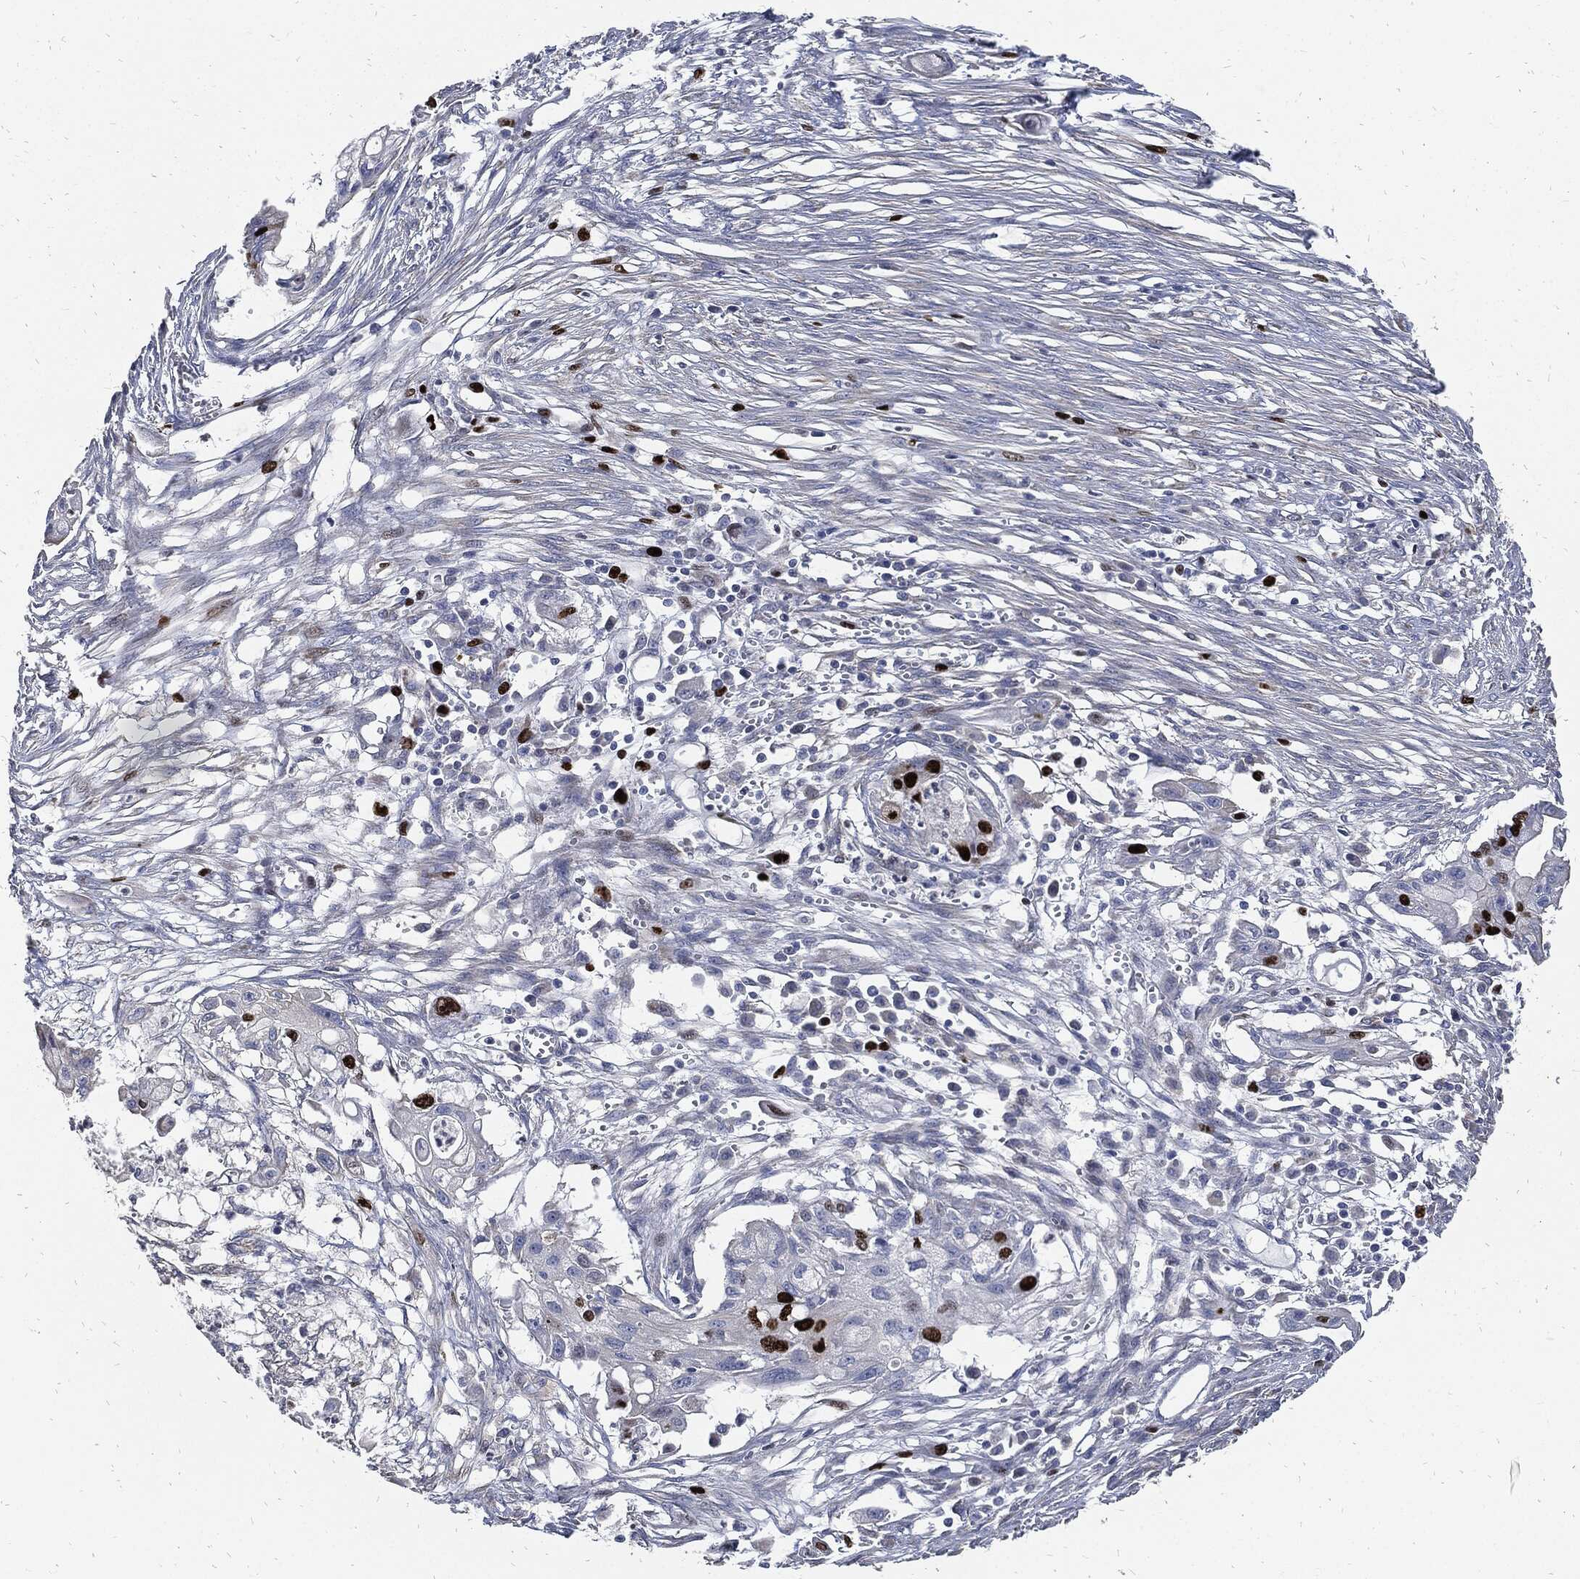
{"staining": {"intensity": "strong", "quantity": "<25%", "location": "nuclear"}, "tissue": "pancreatic cancer", "cell_type": "Tumor cells", "image_type": "cancer", "snomed": [{"axis": "morphology", "description": "Normal tissue, NOS"}, {"axis": "morphology", "description": "Adenocarcinoma, NOS"}, {"axis": "topography", "description": "Pancreas"}], "caption": "There is medium levels of strong nuclear positivity in tumor cells of adenocarcinoma (pancreatic), as demonstrated by immunohistochemical staining (brown color).", "gene": "MKI67", "patient": {"sex": "female", "age": 58}}